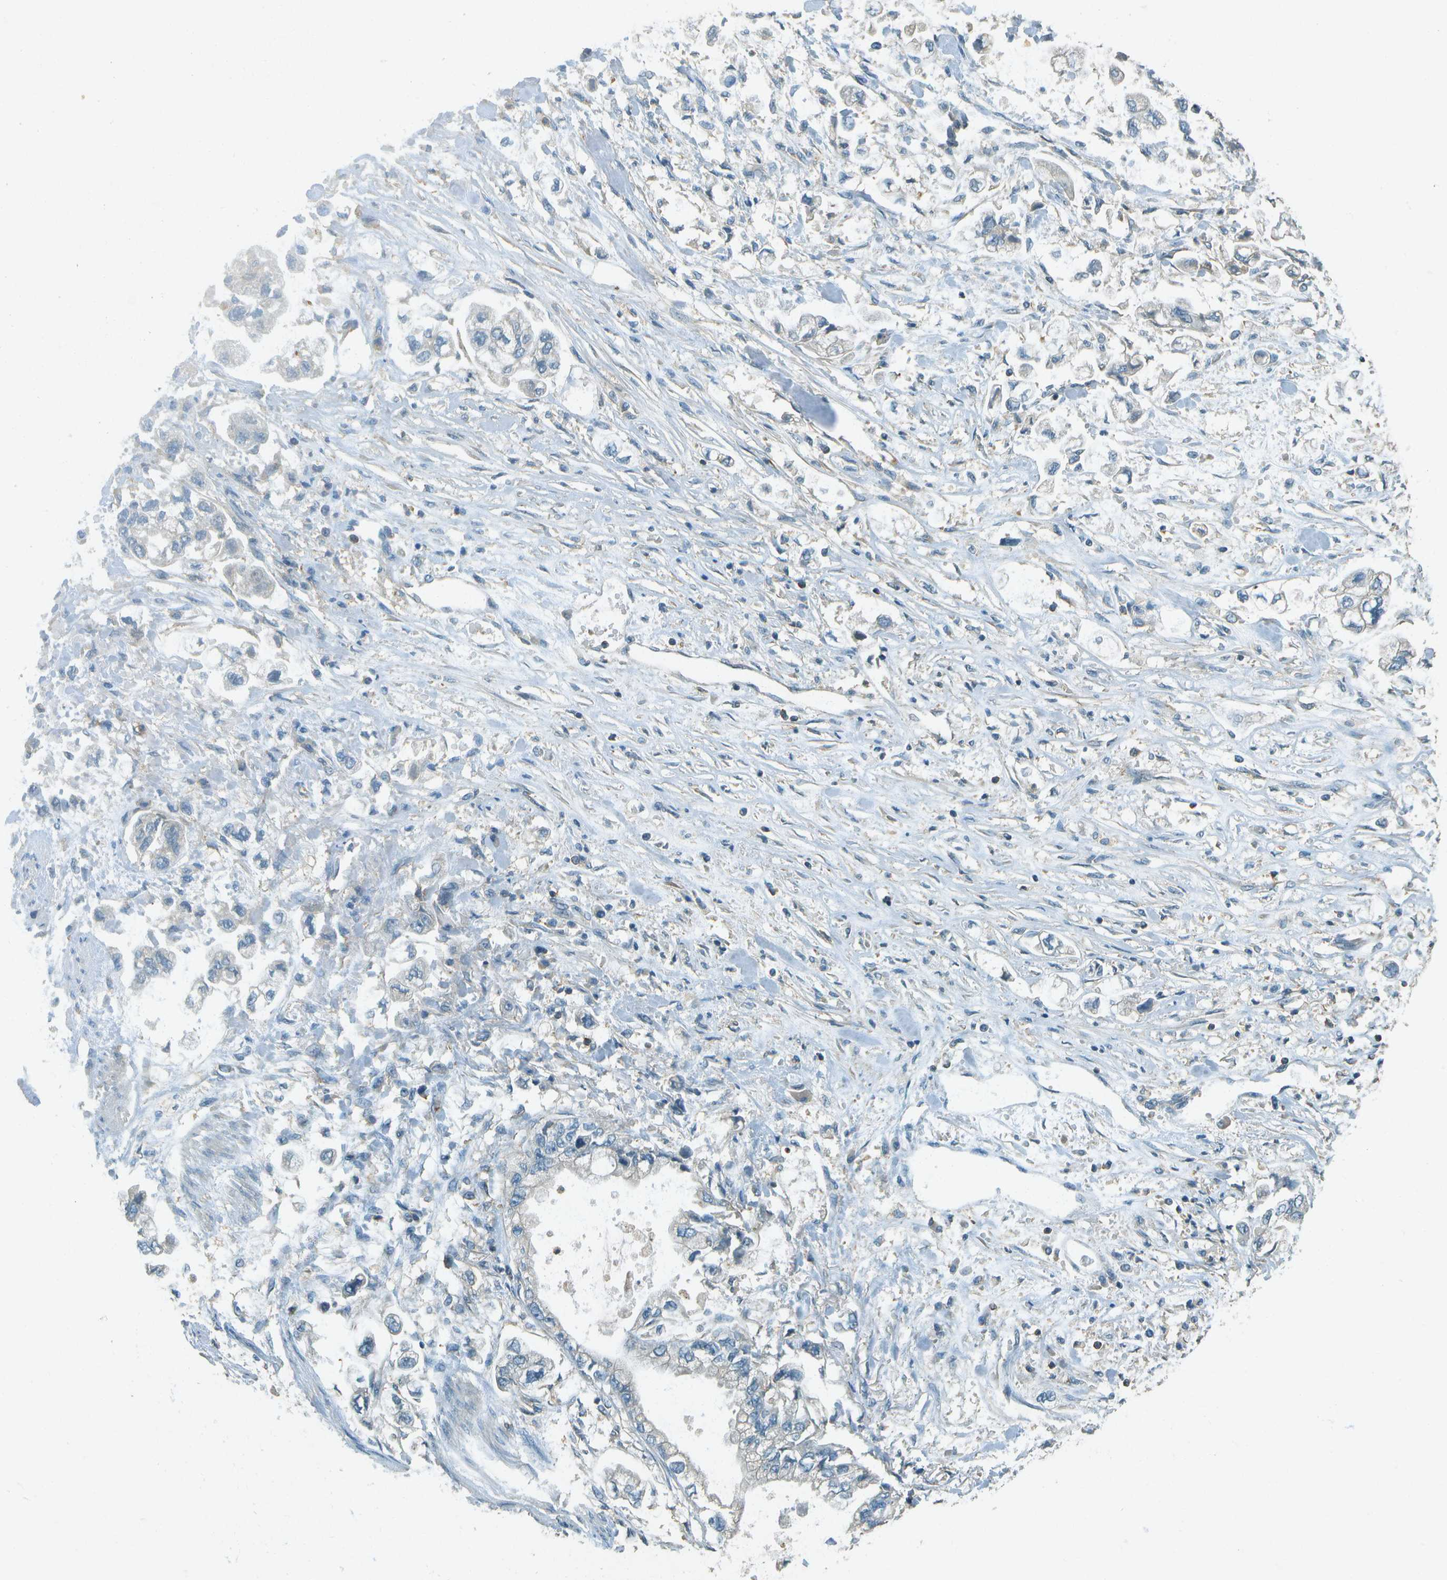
{"staining": {"intensity": "negative", "quantity": "none", "location": "none"}, "tissue": "stomach cancer", "cell_type": "Tumor cells", "image_type": "cancer", "snomed": [{"axis": "morphology", "description": "Normal tissue, NOS"}, {"axis": "morphology", "description": "Adenocarcinoma, NOS"}, {"axis": "topography", "description": "Stomach"}], "caption": "DAB immunohistochemical staining of stomach cancer (adenocarcinoma) reveals no significant positivity in tumor cells.", "gene": "NUDT4", "patient": {"sex": "male", "age": 62}}